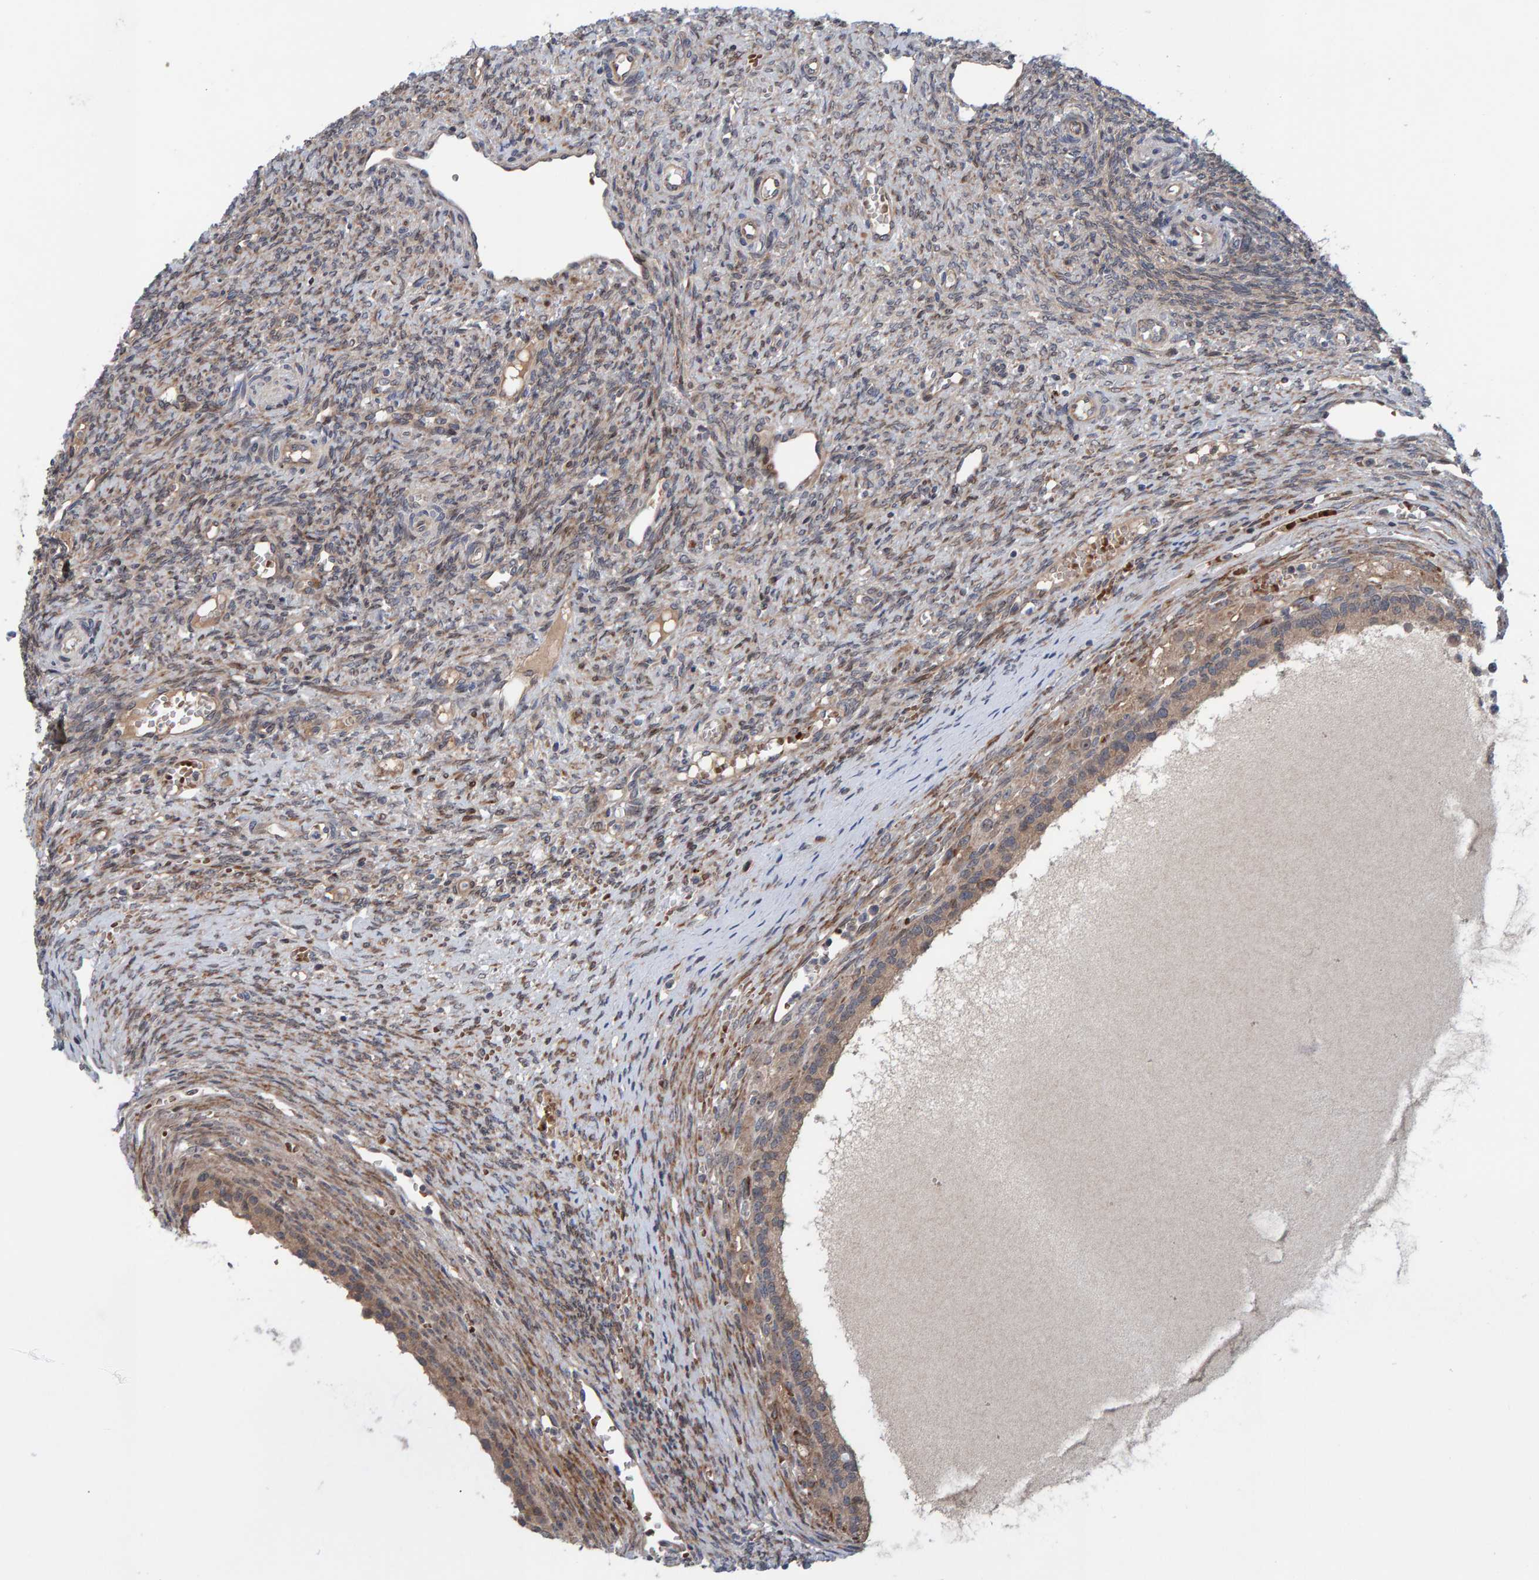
{"staining": {"intensity": "weak", "quantity": "25%-75%", "location": "cytoplasmic/membranous"}, "tissue": "ovary", "cell_type": "Follicle cells", "image_type": "normal", "snomed": [{"axis": "morphology", "description": "Normal tissue, NOS"}, {"axis": "topography", "description": "Ovary"}], "caption": "Immunohistochemistry (IHC) photomicrograph of normal ovary stained for a protein (brown), which shows low levels of weak cytoplasmic/membranous expression in approximately 25%-75% of follicle cells.", "gene": "MFSD6L", "patient": {"sex": "female", "age": 41}}